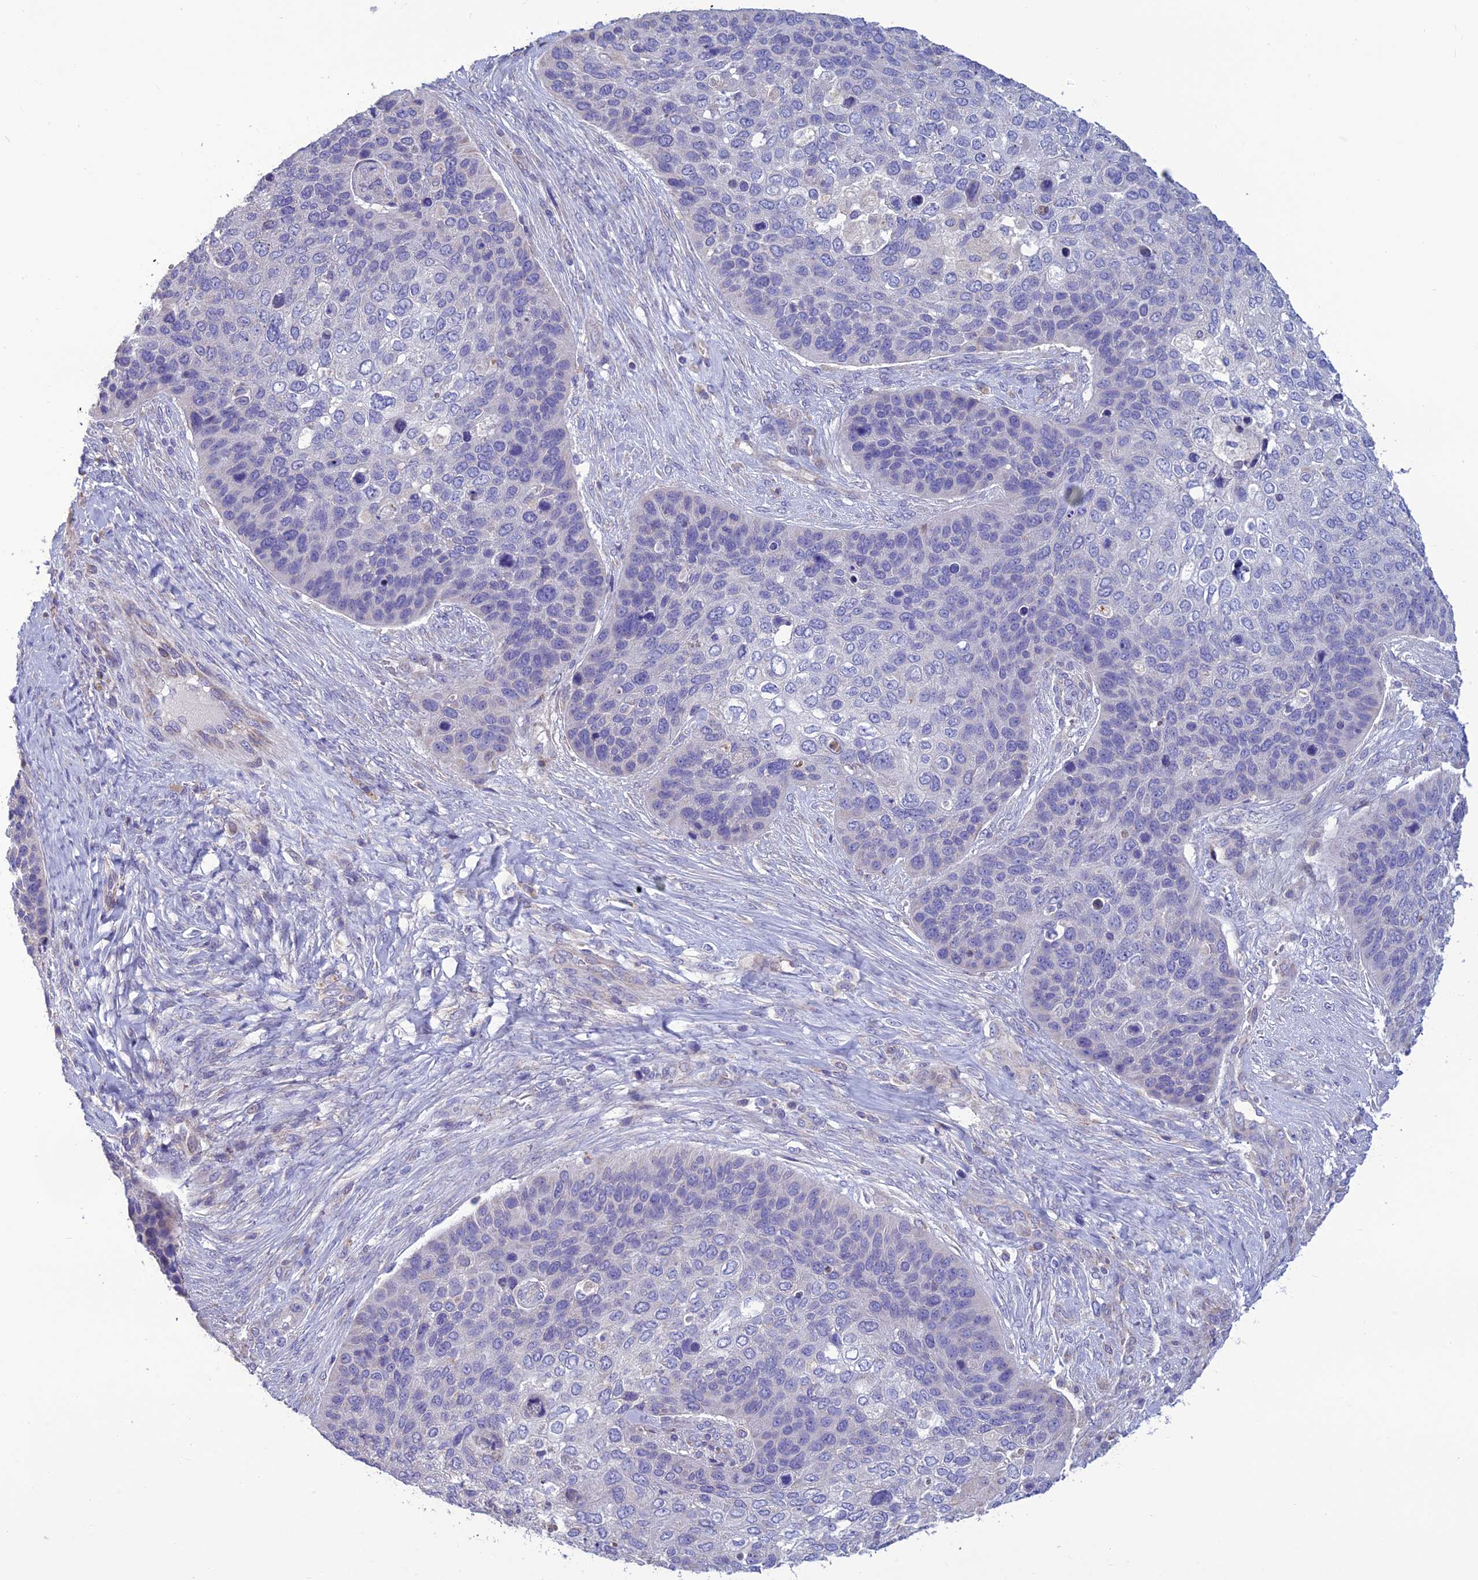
{"staining": {"intensity": "negative", "quantity": "none", "location": "none"}, "tissue": "skin cancer", "cell_type": "Tumor cells", "image_type": "cancer", "snomed": [{"axis": "morphology", "description": "Basal cell carcinoma"}, {"axis": "topography", "description": "Skin"}], "caption": "An image of skin cancer stained for a protein demonstrates no brown staining in tumor cells. Nuclei are stained in blue.", "gene": "BHMT2", "patient": {"sex": "female", "age": 74}}